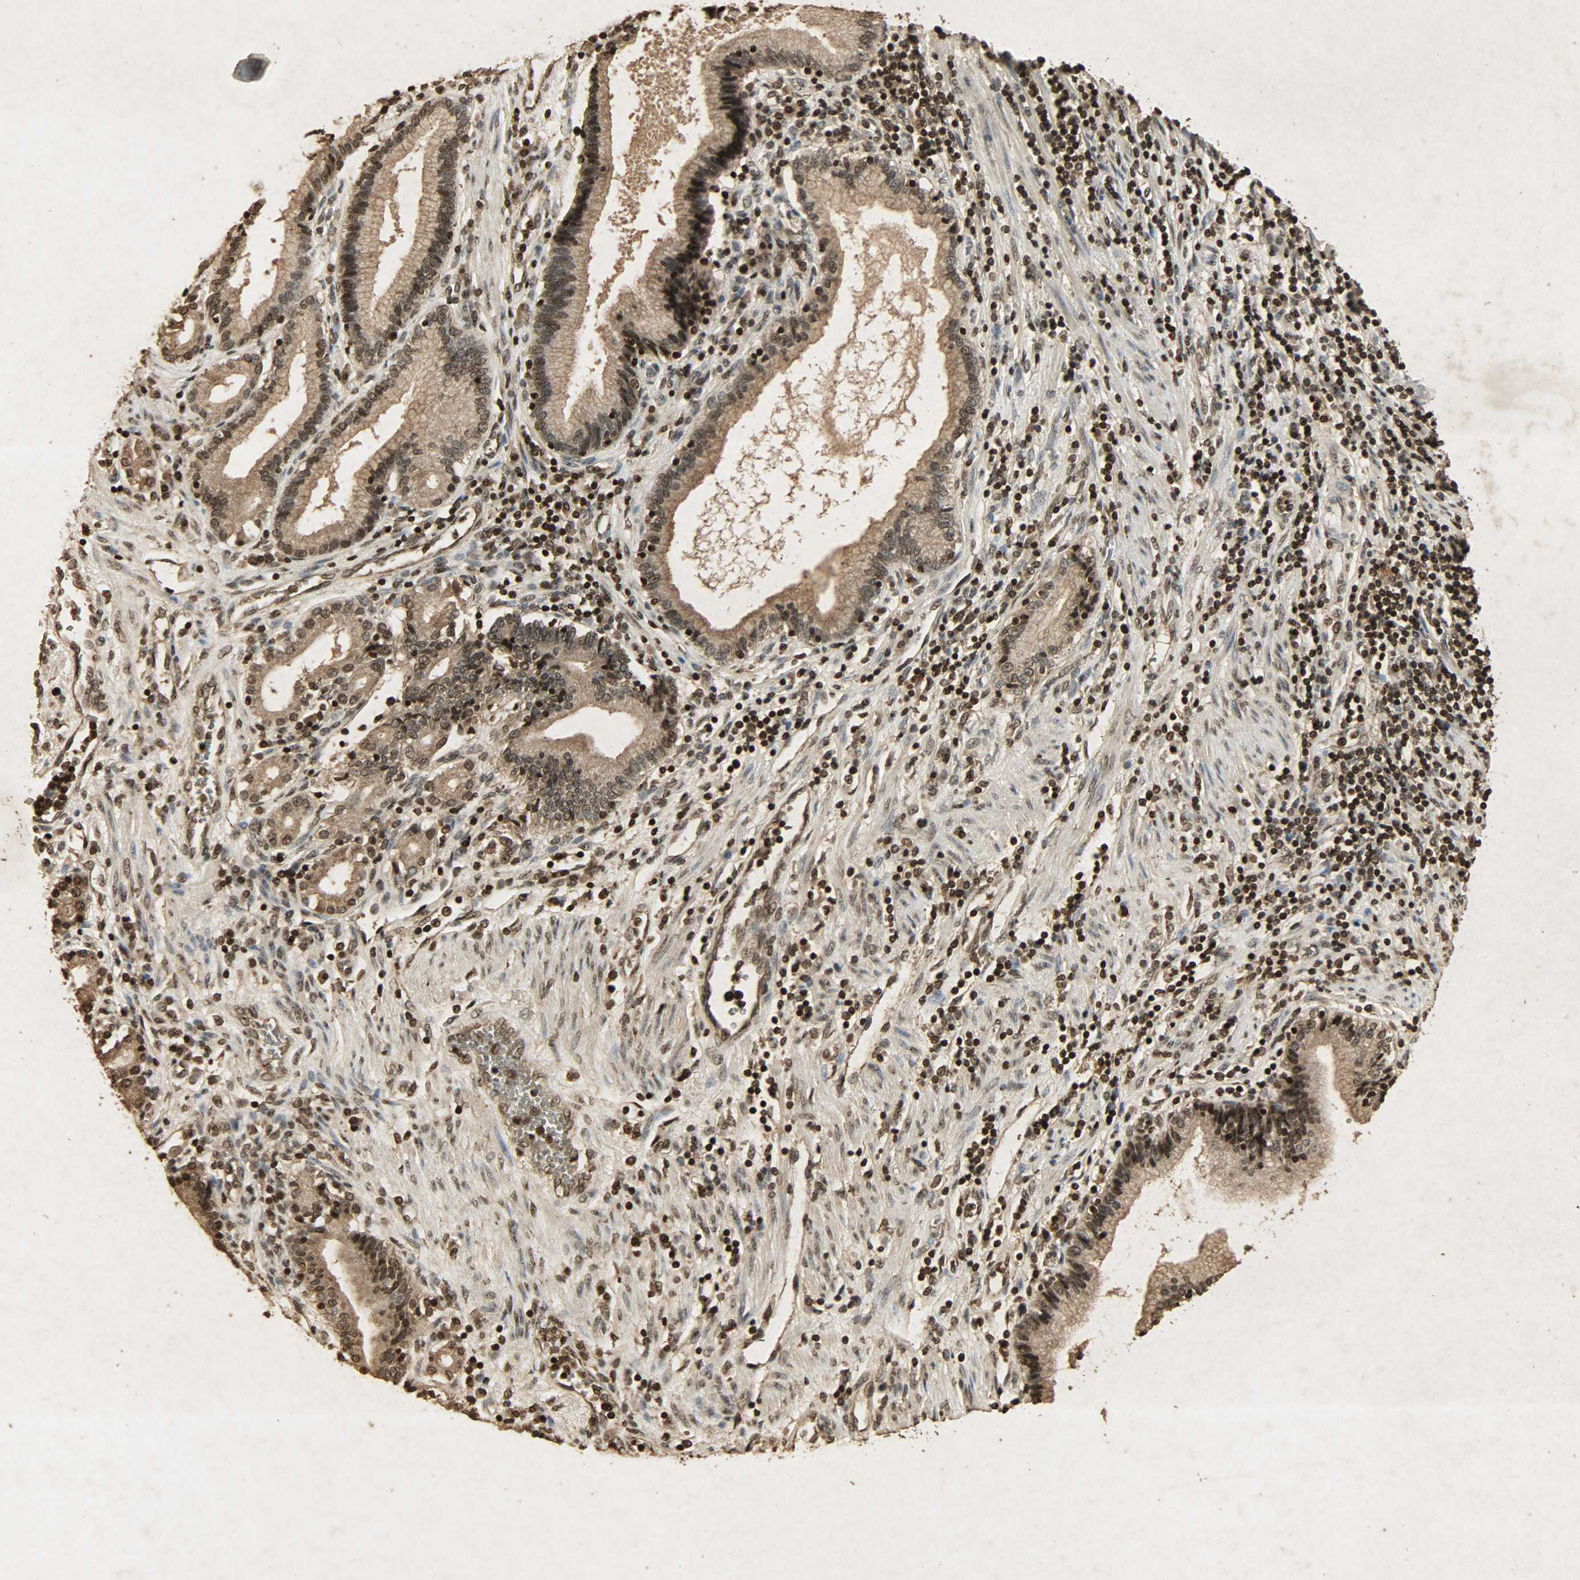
{"staining": {"intensity": "strong", "quantity": ">75%", "location": "cytoplasmic/membranous,nuclear"}, "tissue": "pancreatic cancer", "cell_type": "Tumor cells", "image_type": "cancer", "snomed": [{"axis": "morphology", "description": "Adenocarcinoma, NOS"}, {"axis": "topography", "description": "Pancreas"}], "caption": "This is a histology image of immunohistochemistry staining of pancreatic cancer (adenocarcinoma), which shows strong positivity in the cytoplasmic/membranous and nuclear of tumor cells.", "gene": "PPP3R1", "patient": {"sex": "female", "age": 48}}